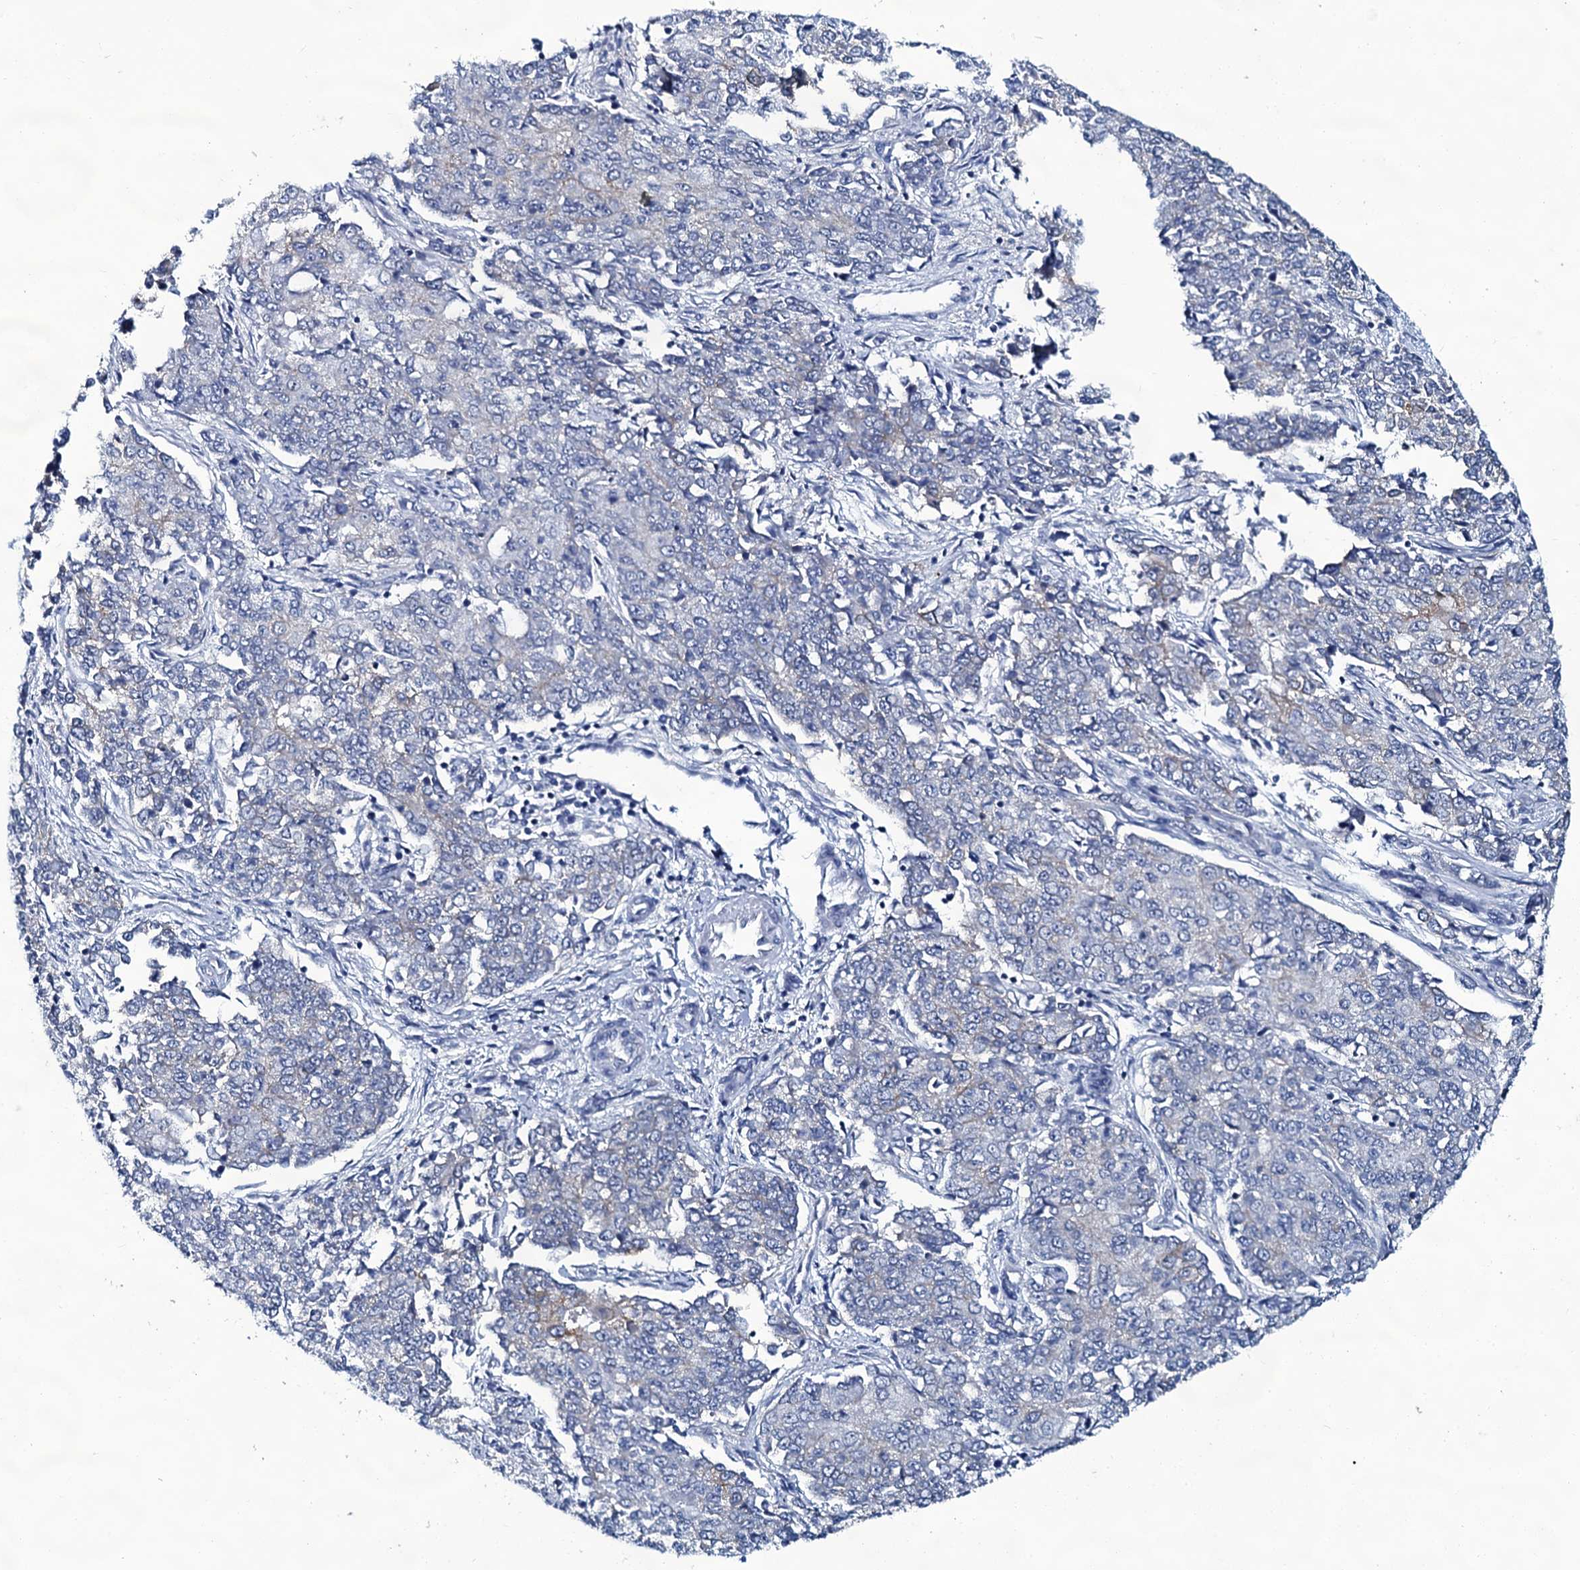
{"staining": {"intensity": "negative", "quantity": "none", "location": "none"}, "tissue": "endometrial cancer", "cell_type": "Tumor cells", "image_type": "cancer", "snomed": [{"axis": "morphology", "description": "Adenocarcinoma, NOS"}, {"axis": "topography", "description": "Endometrium"}], "caption": "This is an immunohistochemistry micrograph of human endometrial cancer. There is no expression in tumor cells.", "gene": "SLC4A7", "patient": {"sex": "female", "age": 50}}